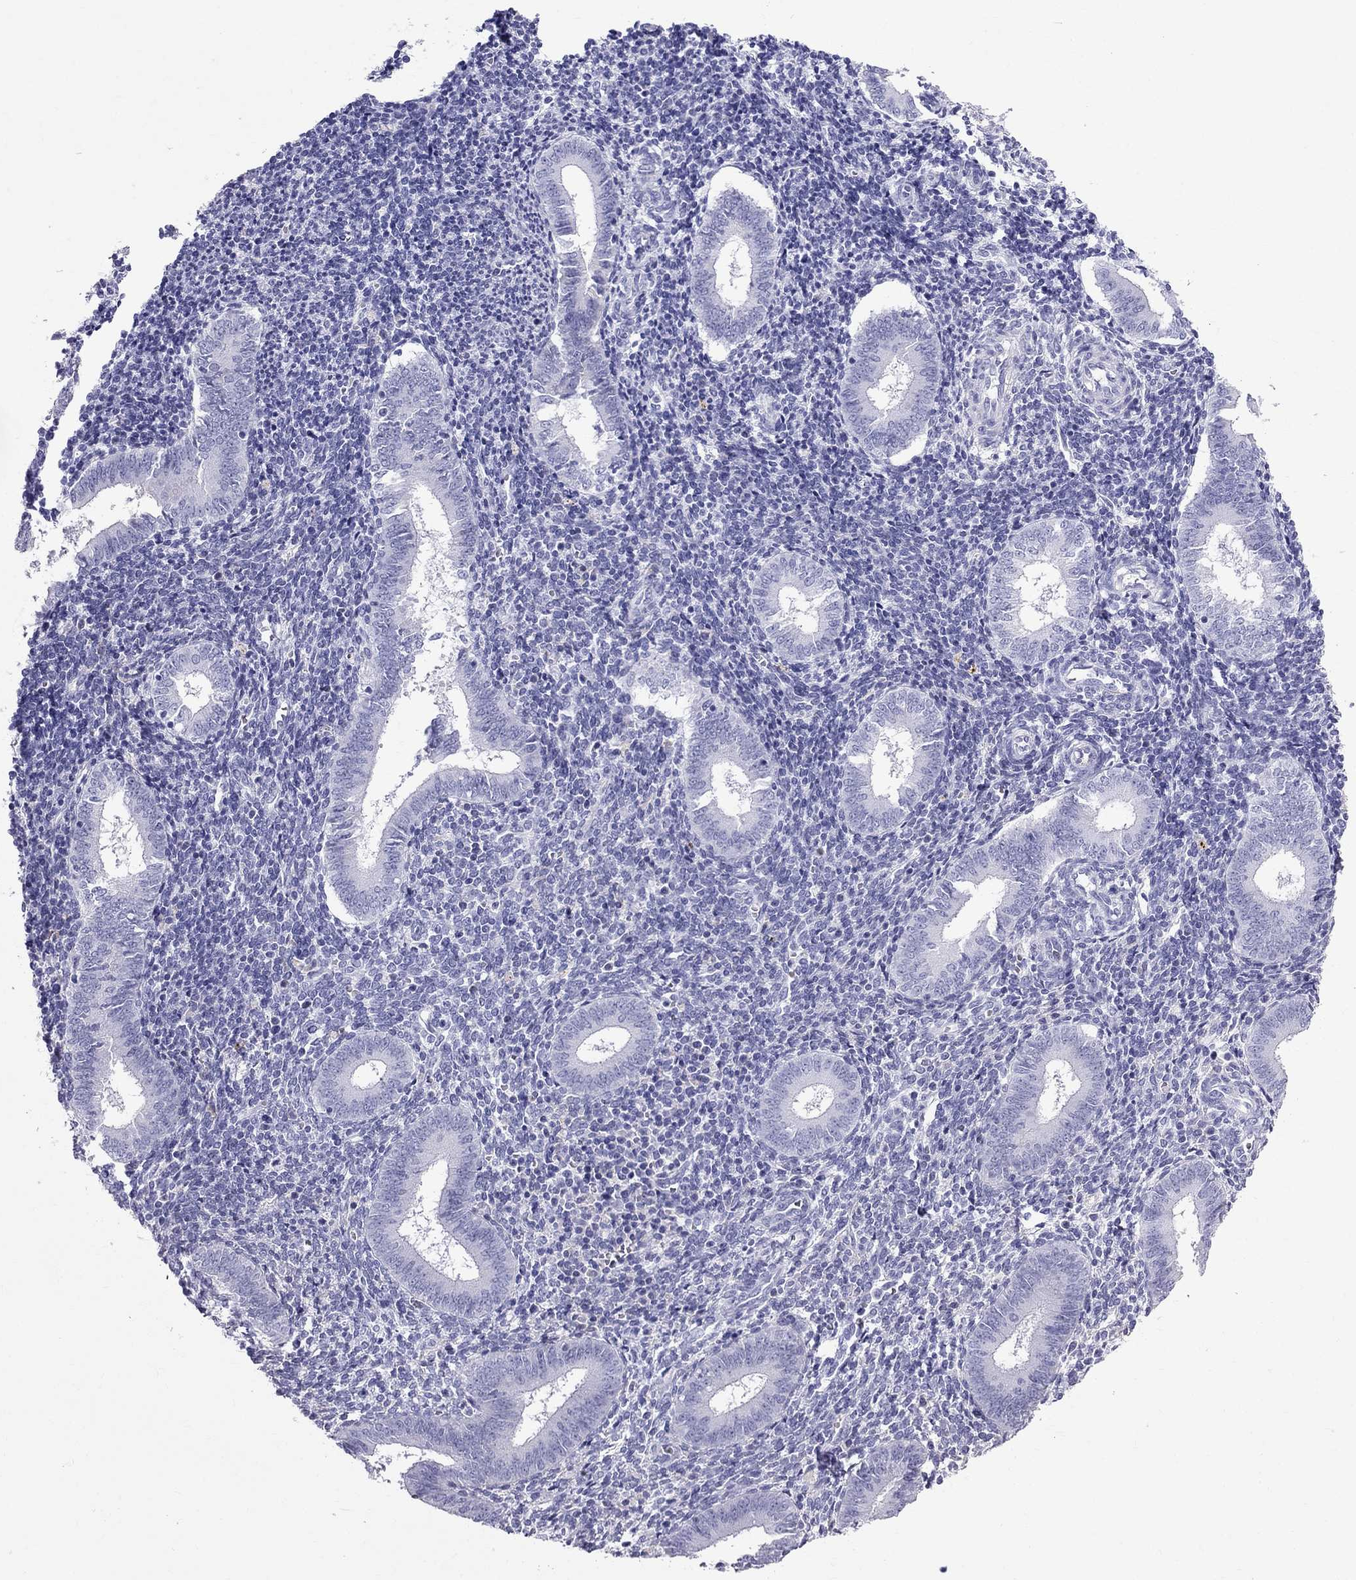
{"staining": {"intensity": "negative", "quantity": "none", "location": "none"}, "tissue": "endometrium", "cell_type": "Cells in endometrial stroma", "image_type": "normal", "snomed": [{"axis": "morphology", "description": "Normal tissue, NOS"}, {"axis": "topography", "description": "Endometrium"}], "caption": "High power microscopy micrograph of an IHC micrograph of unremarkable endometrium, revealing no significant expression in cells in endometrial stroma.", "gene": "SCART1", "patient": {"sex": "female", "age": 25}}